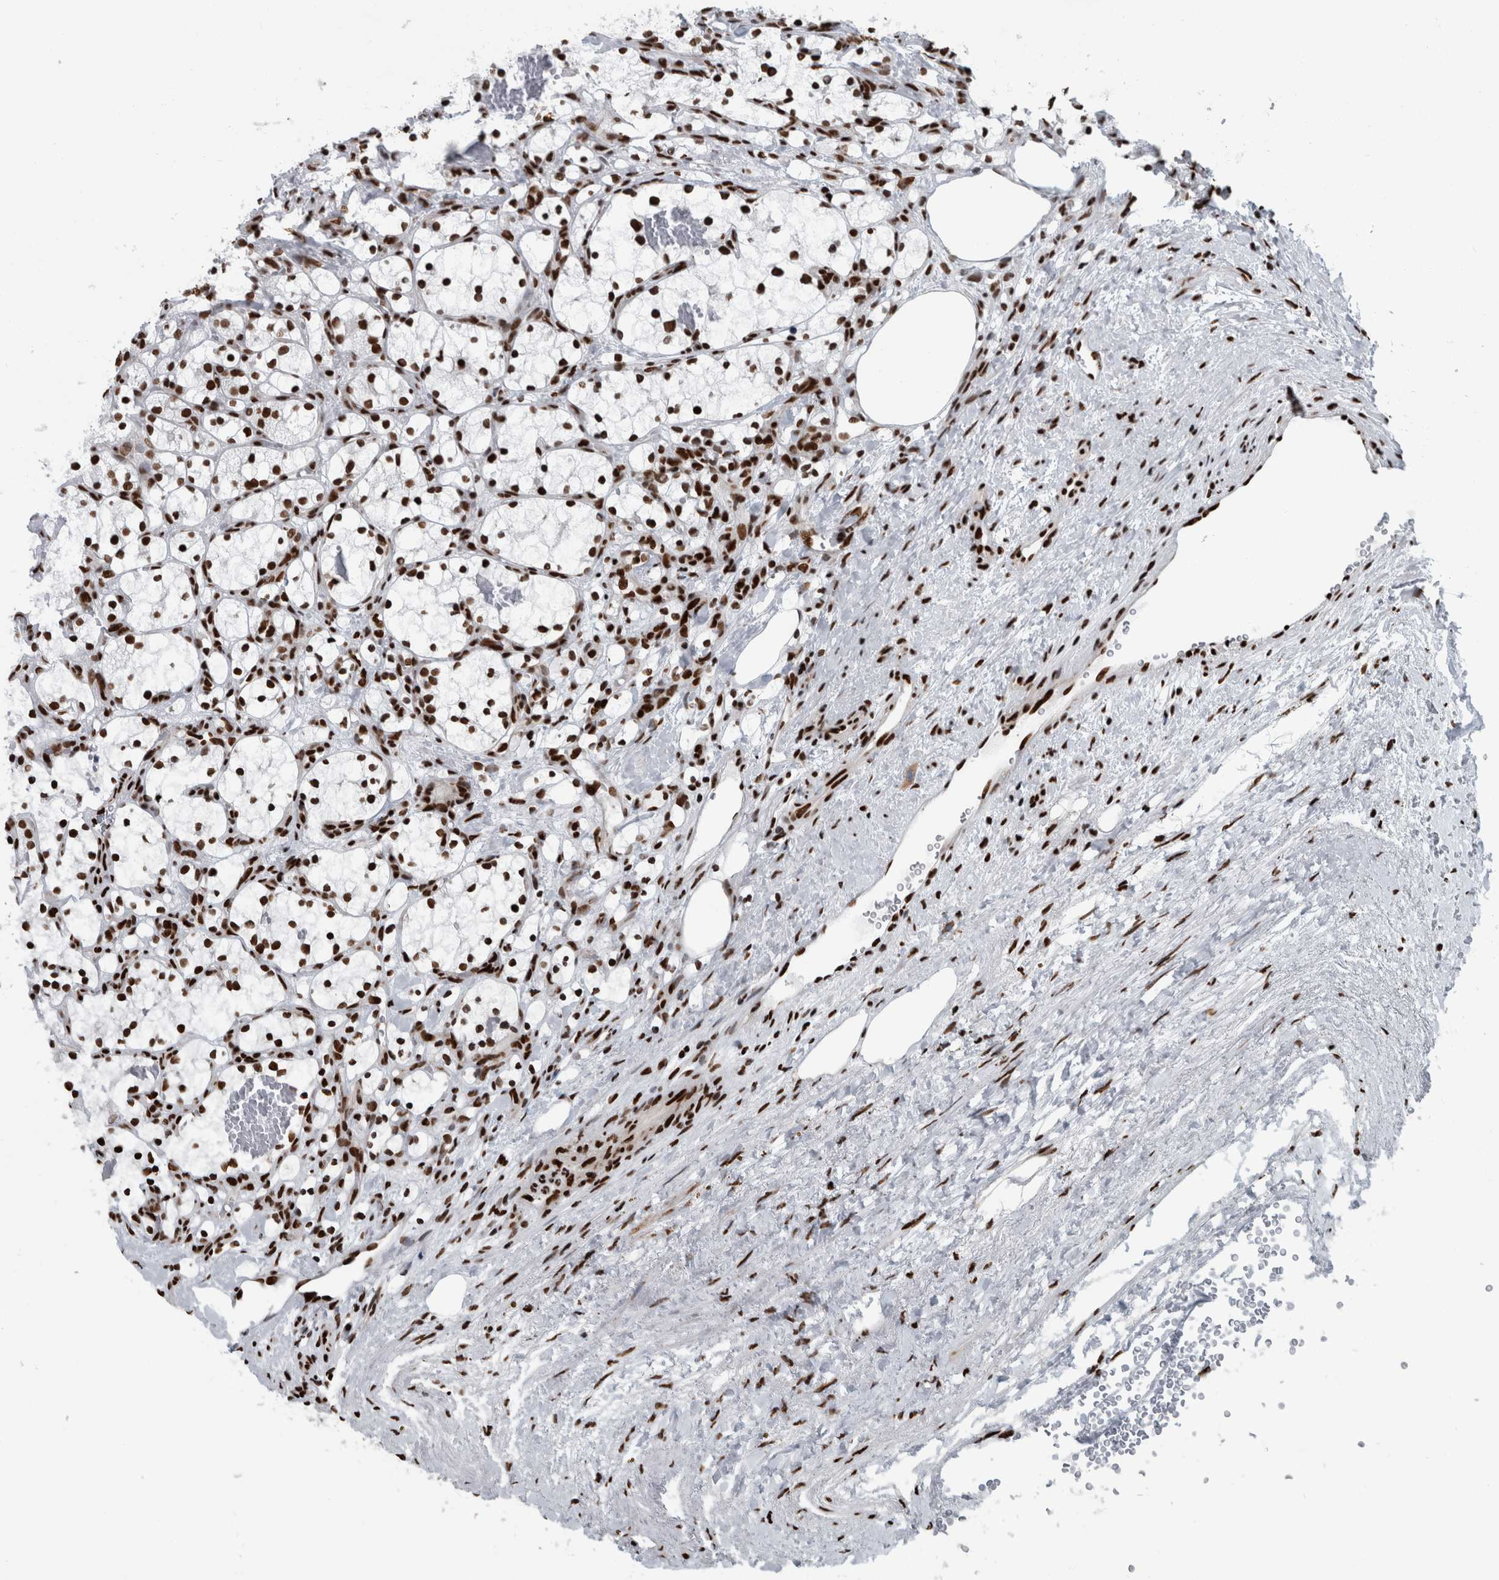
{"staining": {"intensity": "strong", "quantity": ">75%", "location": "nuclear"}, "tissue": "renal cancer", "cell_type": "Tumor cells", "image_type": "cancer", "snomed": [{"axis": "morphology", "description": "Adenocarcinoma, NOS"}, {"axis": "topography", "description": "Kidney"}], "caption": "Immunohistochemistry (IHC) (DAB) staining of human adenocarcinoma (renal) demonstrates strong nuclear protein staining in approximately >75% of tumor cells. (Stains: DAB (3,3'-diaminobenzidine) in brown, nuclei in blue, Microscopy: brightfield microscopy at high magnification).", "gene": "DNMT3A", "patient": {"sex": "female", "age": 69}}